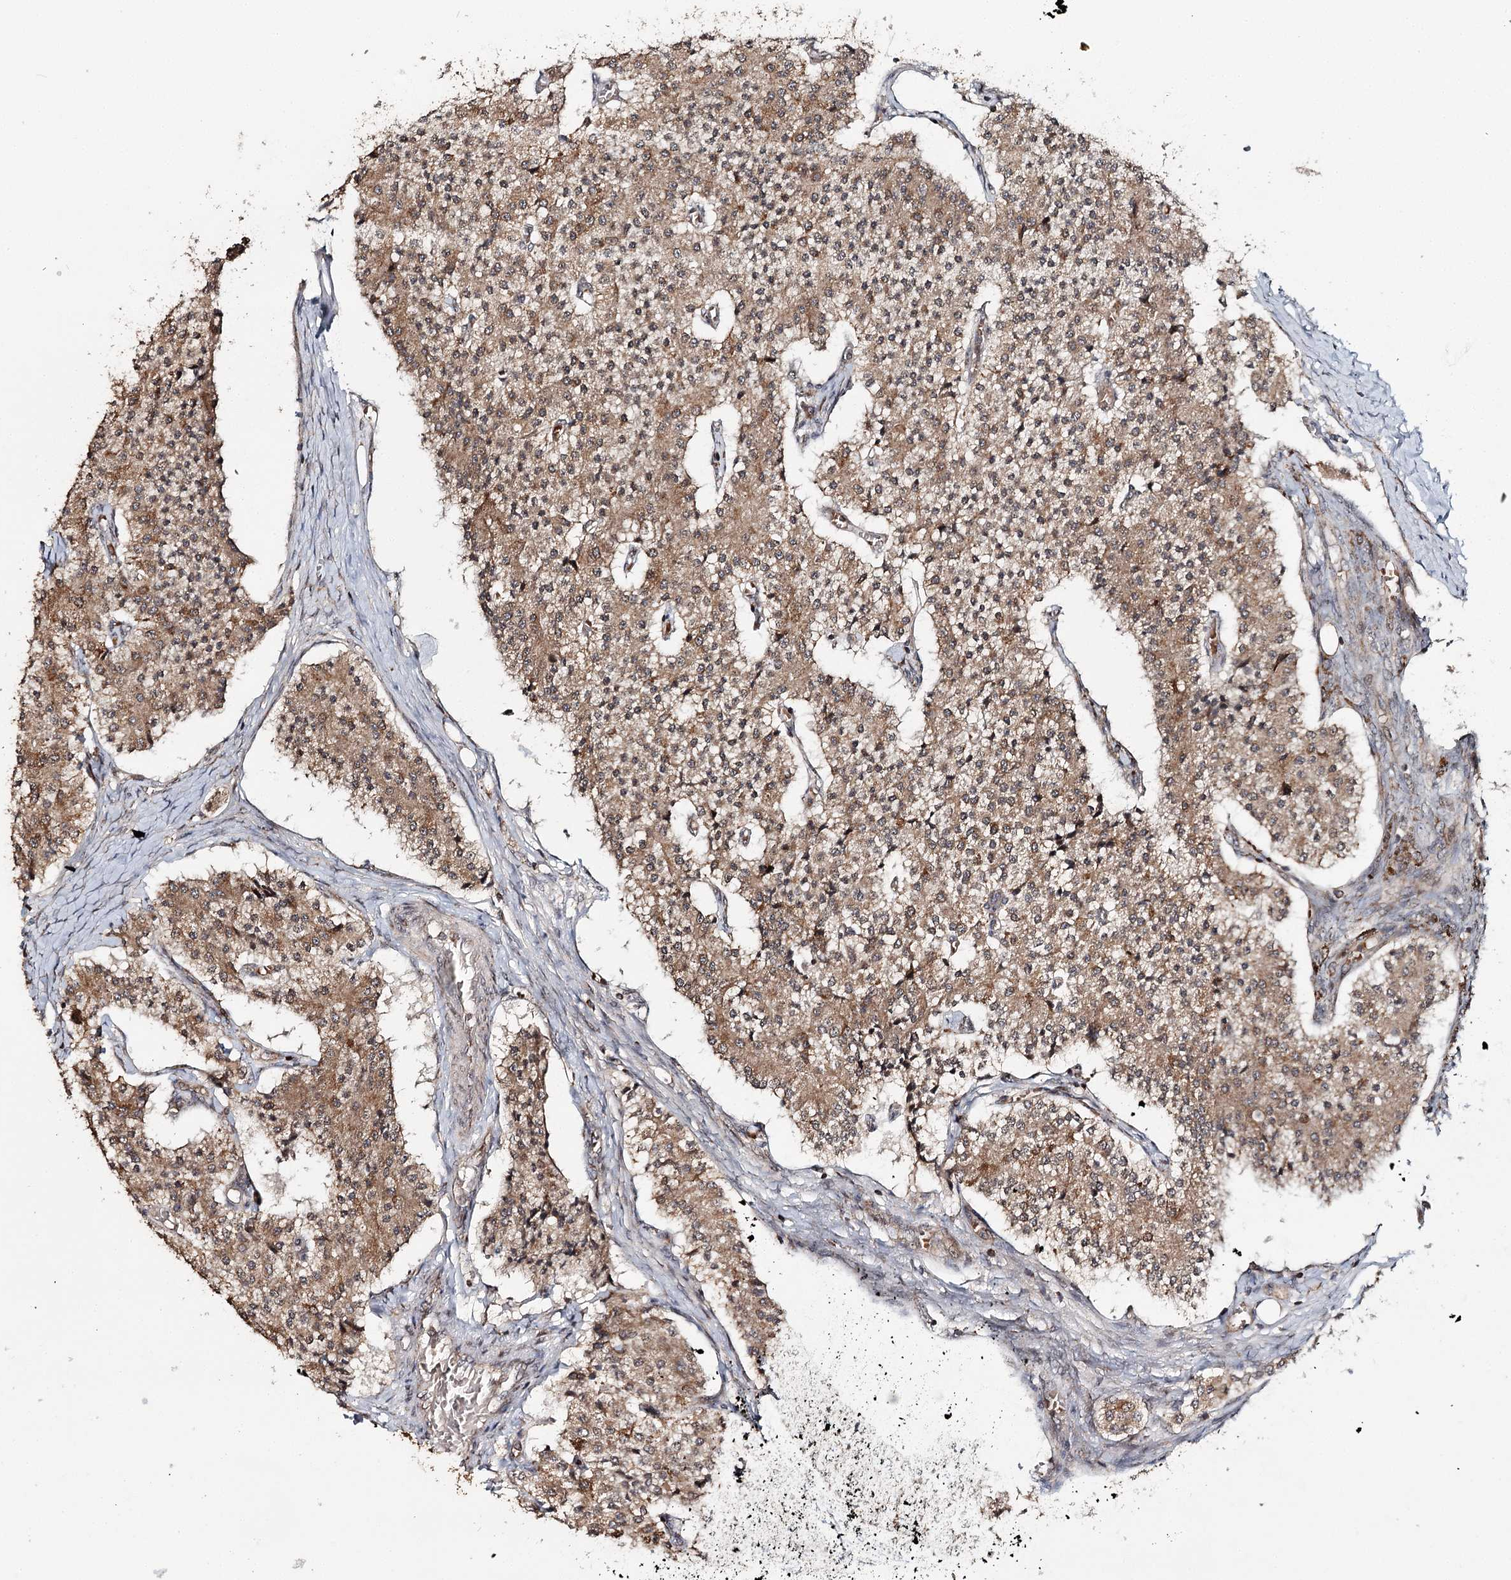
{"staining": {"intensity": "moderate", "quantity": ">75%", "location": "cytoplasmic/membranous"}, "tissue": "carcinoid", "cell_type": "Tumor cells", "image_type": "cancer", "snomed": [{"axis": "morphology", "description": "Carcinoid, malignant, NOS"}, {"axis": "topography", "description": "Colon"}], "caption": "Immunohistochemistry of human carcinoid (malignant) reveals medium levels of moderate cytoplasmic/membranous expression in approximately >75% of tumor cells.", "gene": "ZNRF3", "patient": {"sex": "female", "age": 52}}